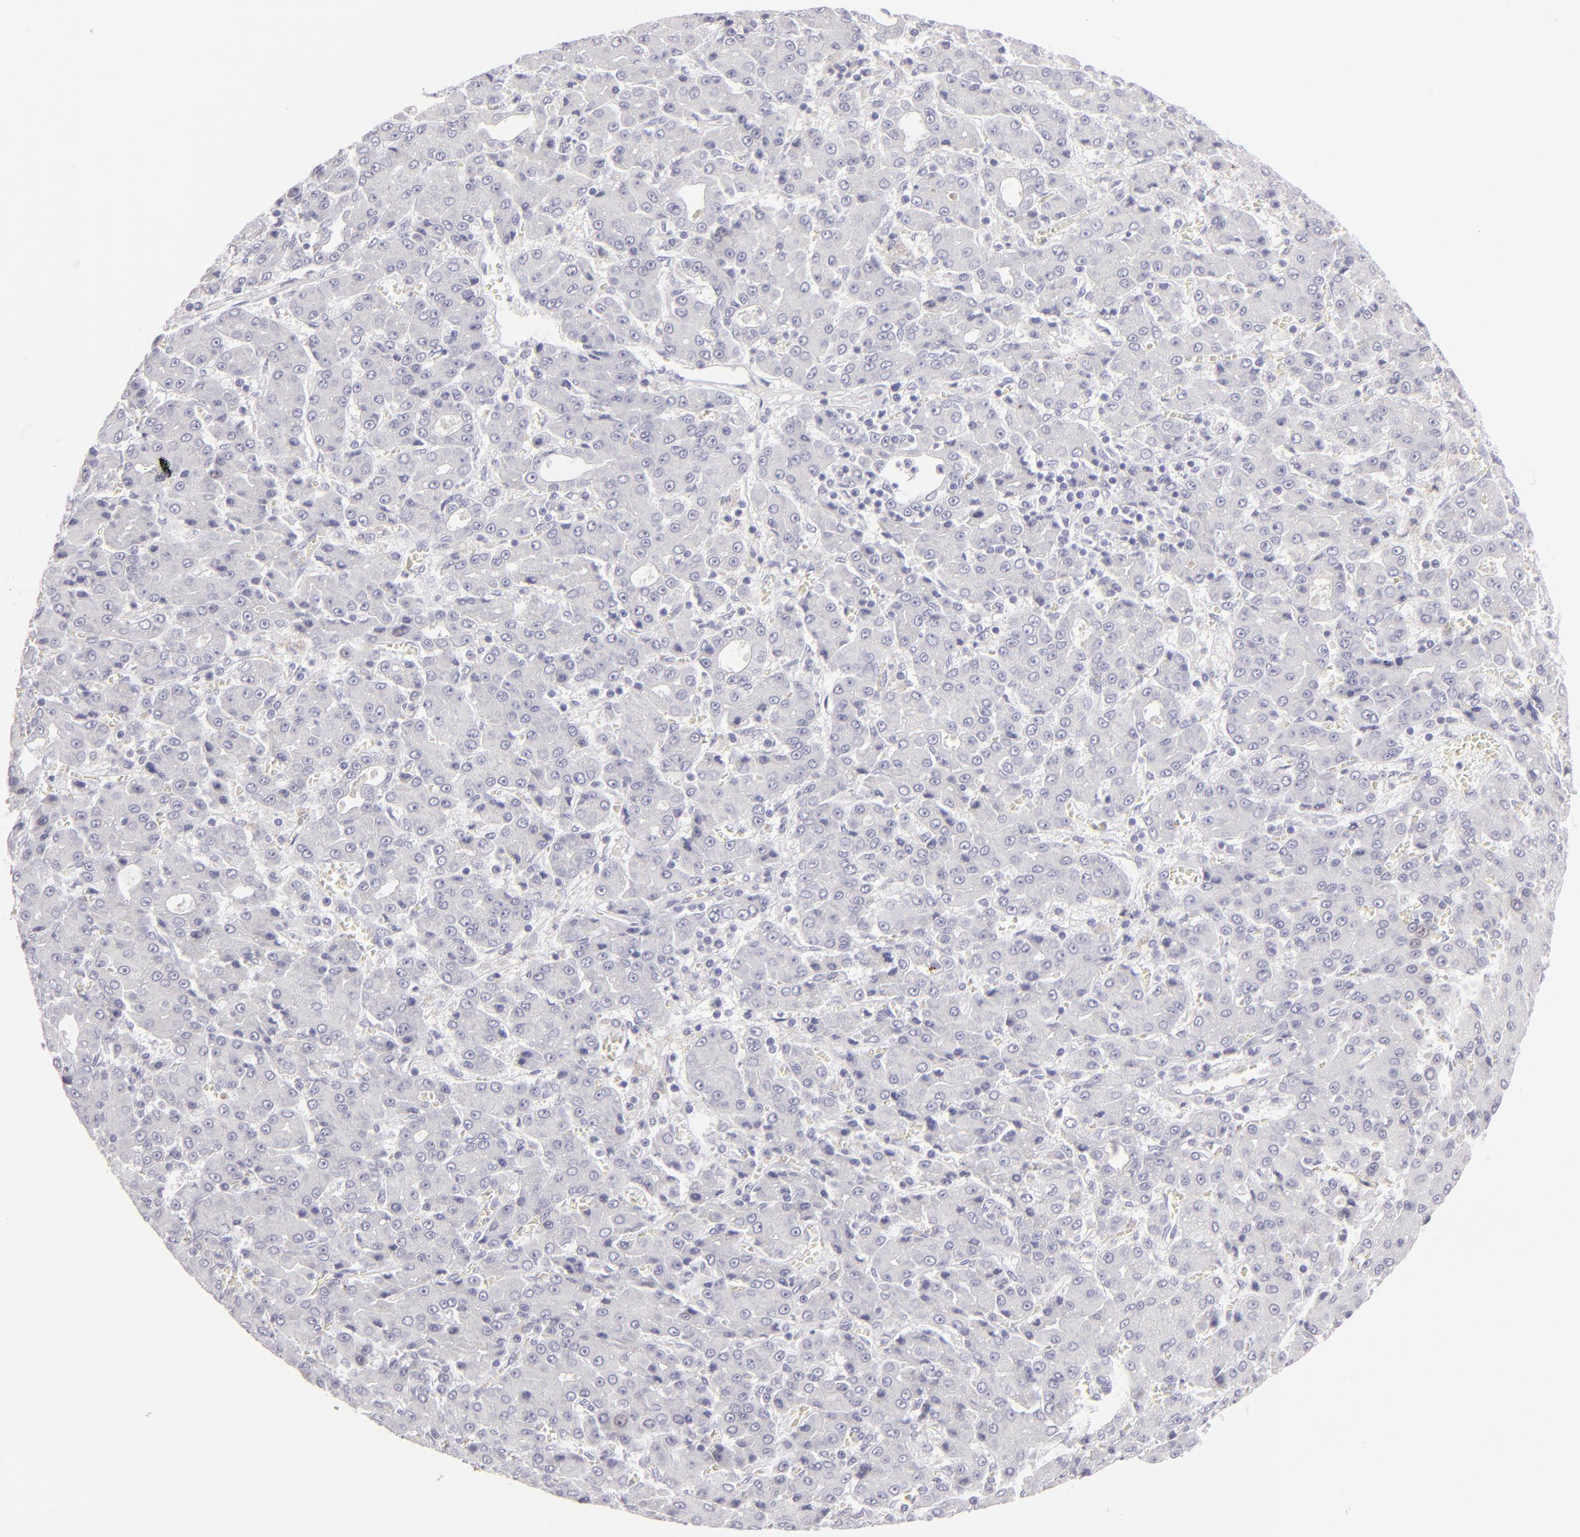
{"staining": {"intensity": "negative", "quantity": "none", "location": "none"}, "tissue": "liver cancer", "cell_type": "Tumor cells", "image_type": "cancer", "snomed": [{"axis": "morphology", "description": "Carcinoma, Hepatocellular, NOS"}, {"axis": "topography", "description": "Liver"}], "caption": "Photomicrograph shows no significant protein expression in tumor cells of liver cancer. (DAB (3,3'-diaminobenzidine) IHC visualized using brightfield microscopy, high magnification).", "gene": "CLDN4", "patient": {"sex": "male", "age": 69}}